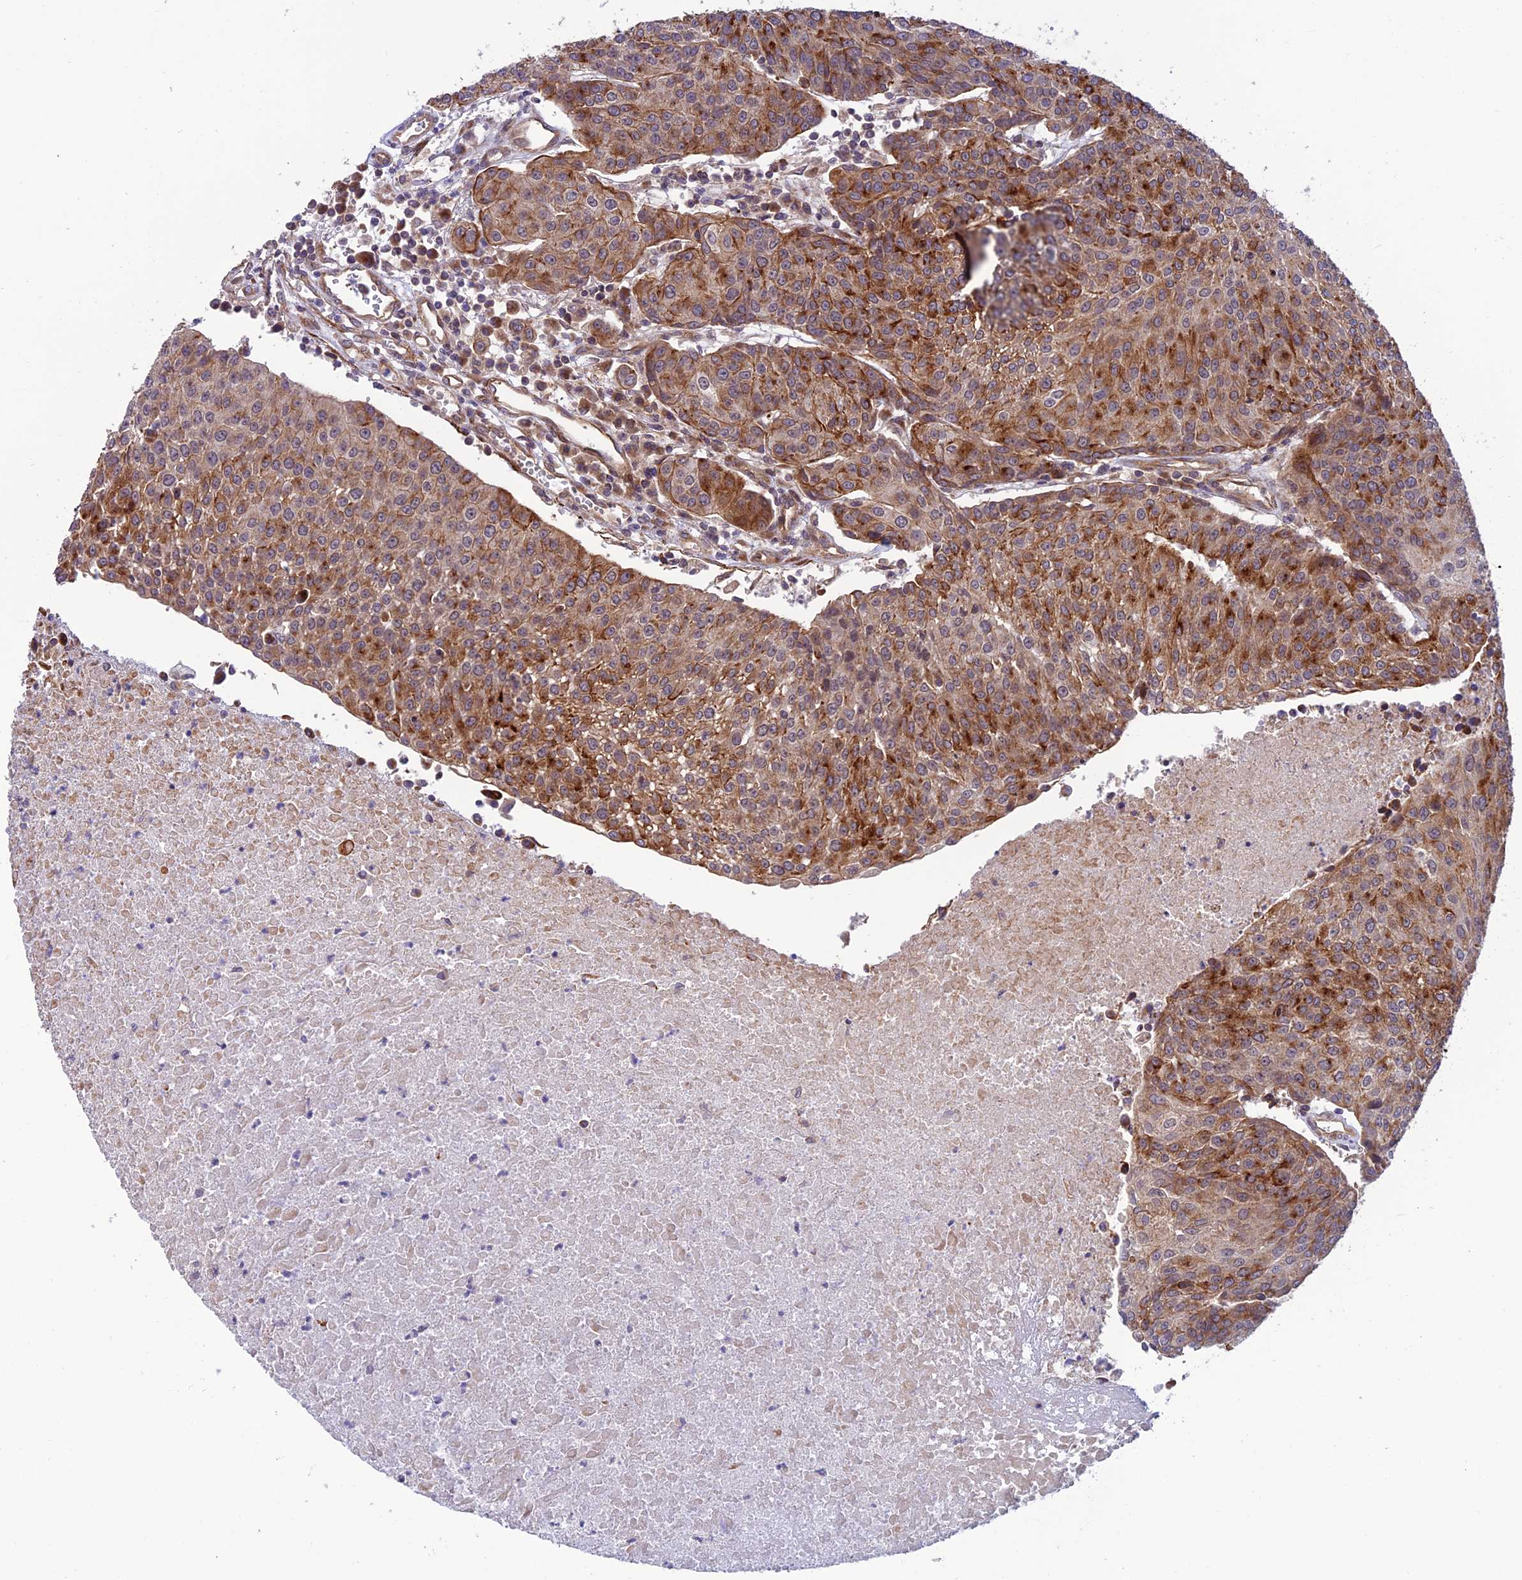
{"staining": {"intensity": "moderate", "quantity": "25%-75%", "location": "cytoplasmic/membranous"}, "tissue": "urothelial cancer", "cell_type": "Tumor cells", "image_type": "cancer", "snomed": [{"axis": "morphology", "description": "Urothelial carcinoma, High grade"}, {"axis": "topography", "description": "Urinary bladder"}], "caption": "A histopathology image of human urothelial cancer stained for a protein shows moderate cytoplasmic/membranous brown staining in tumor cells.", "gene": "TNIP3", "patient": {"sex": "female", "age": 85}}